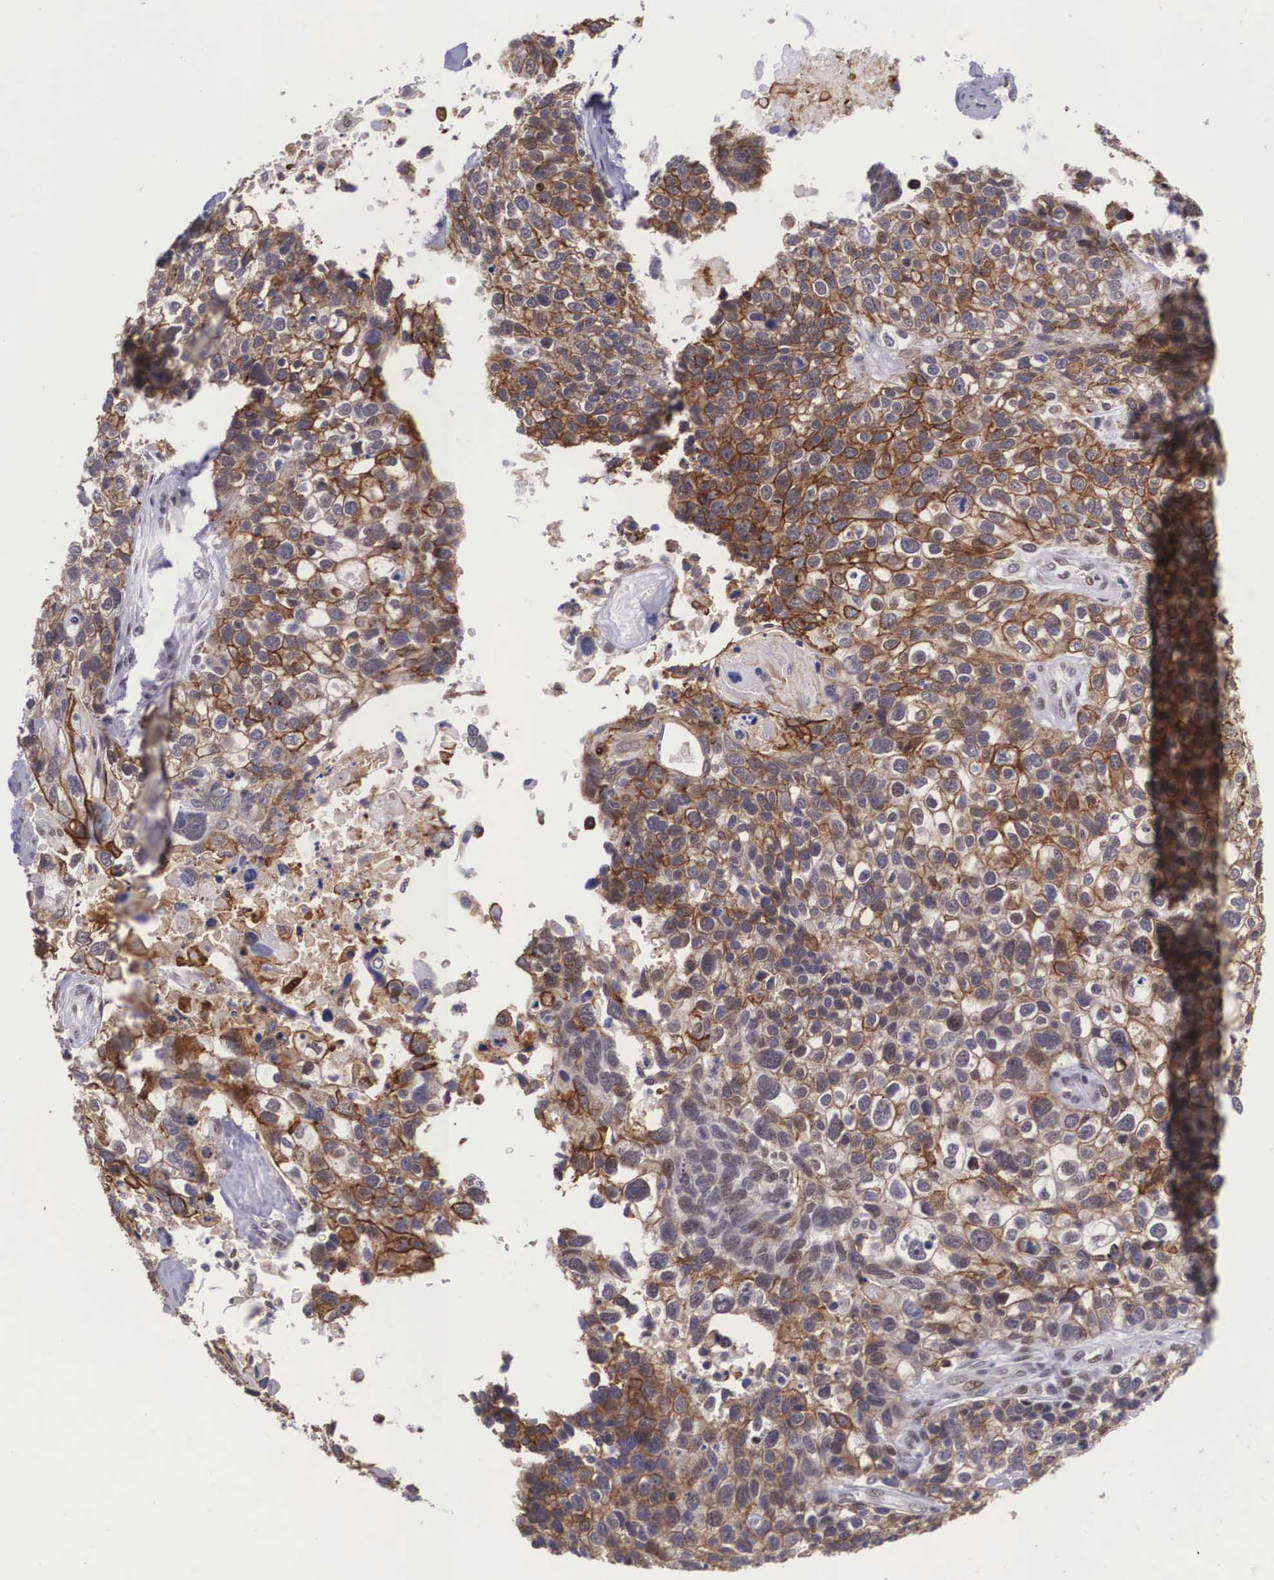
{"staining": {"intensity": "moderate", "quantity": "25%-75%", "location": "cytoplasmic/membranous"}, "tissue": "lung cancer", "cell_type": "Tumor cells", "image_type": "cancer", "snomed": [{"axis": "morphology", "description": "Squamous cell carcinoma, NOS"}, {"axis": "topography", "description": "Lymph node"}, {"axis": "topography", "description": "Lung"}], "caption": "Human lung cancer stained for a protein (brown) exhibits moderate cytoplasmic/membranous positive positivity in about 25%-75% of tumor cells.", "gene": "SLC25A21", "patient": {"sex": "male", "age": 74}}